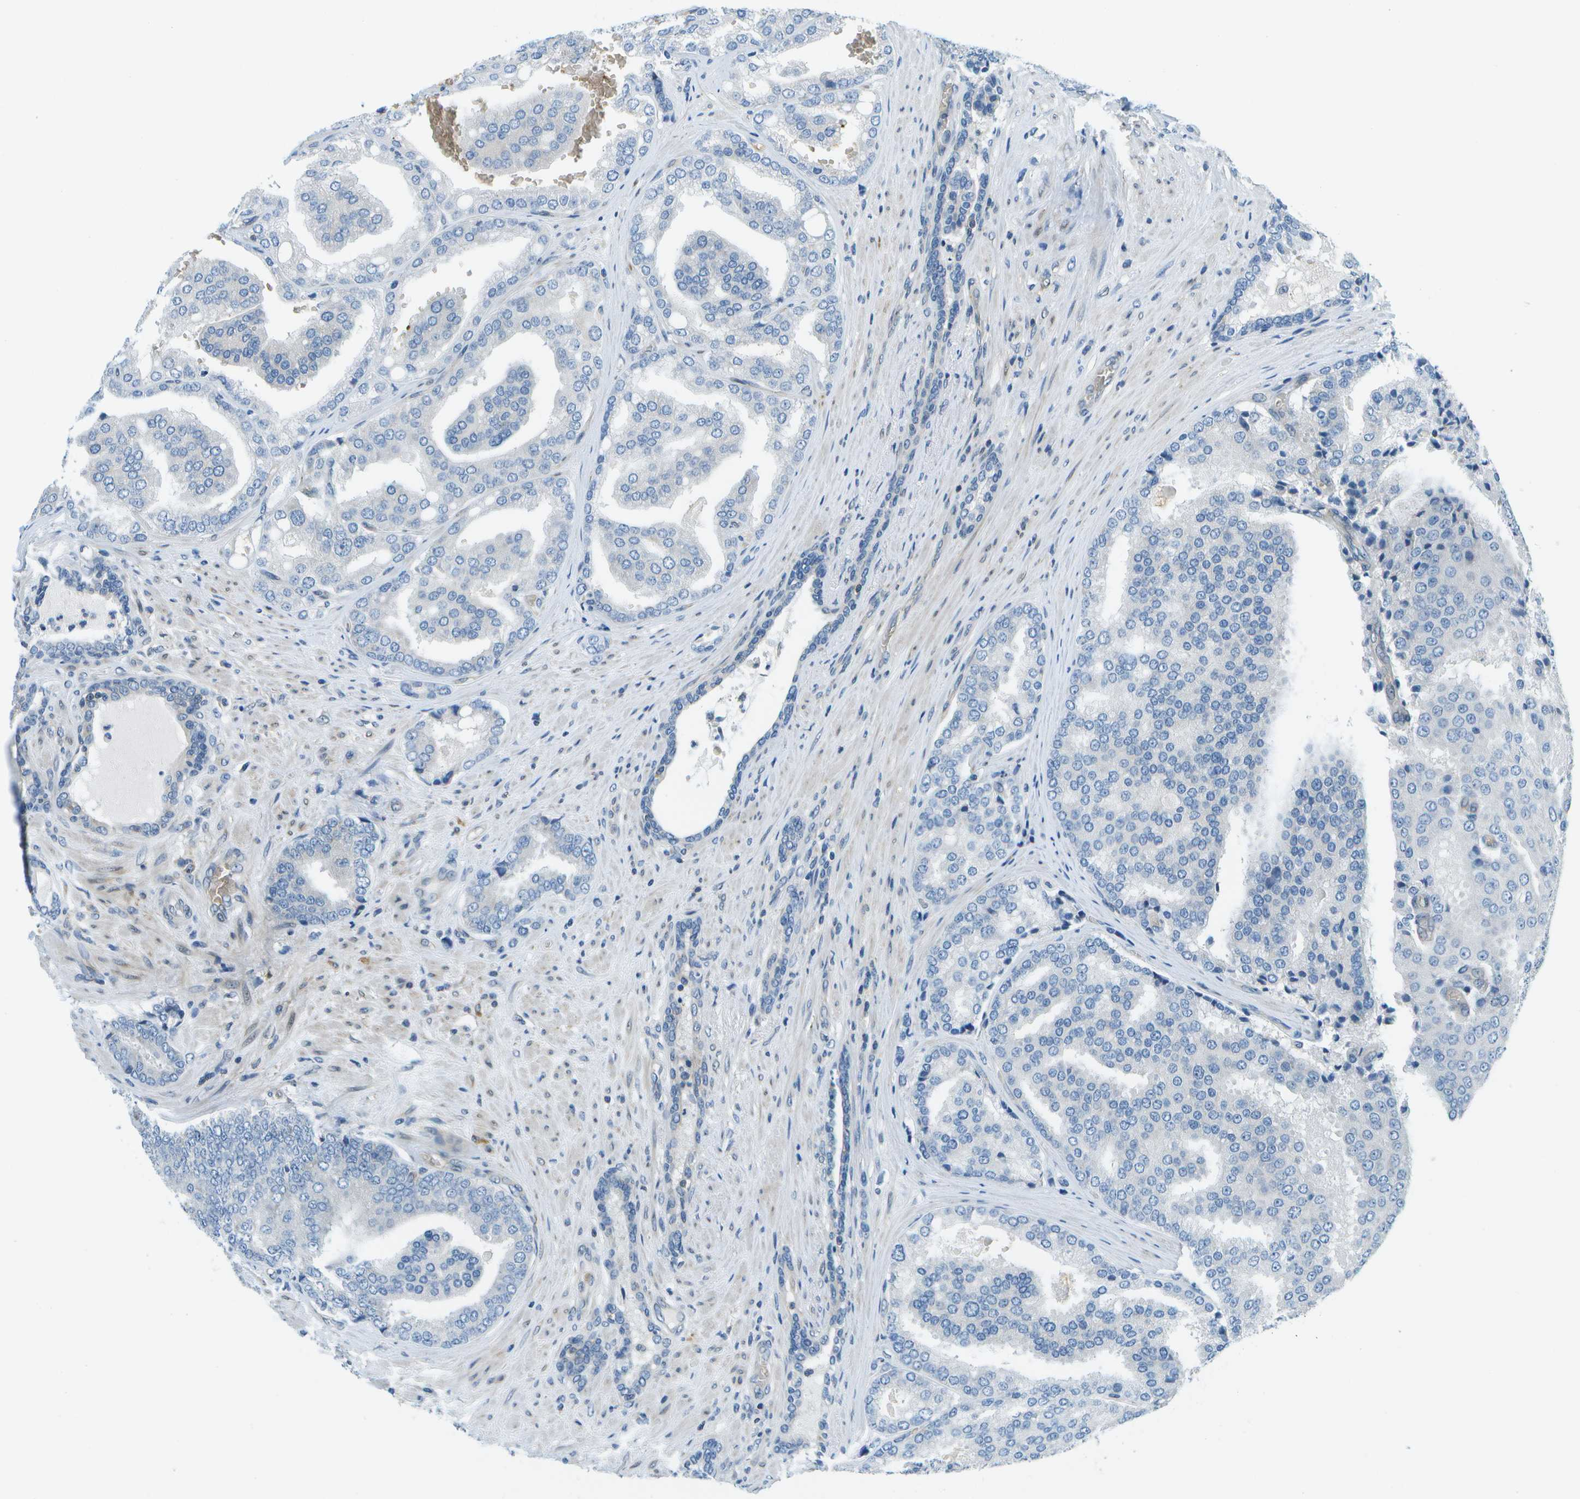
{"staining": {"intensity": "negative", "quantity": "none", "location": "none"}, "tissue": "prostate cancer", "cell_type": "Tumor cells", "image_type": "cancer", "snomed": [{"axis": "morphology", "description": "Adenocarcinoma, High grade"}, {"axis": "topography", "description": "Prostate"}], "caption": "High-grade adenocarcinoma (prostate) stained for a protein using IHC exhibits no positivity tumor cells.", "gene": "CTIF", "patient": {"sex": "male", "age": 50}}